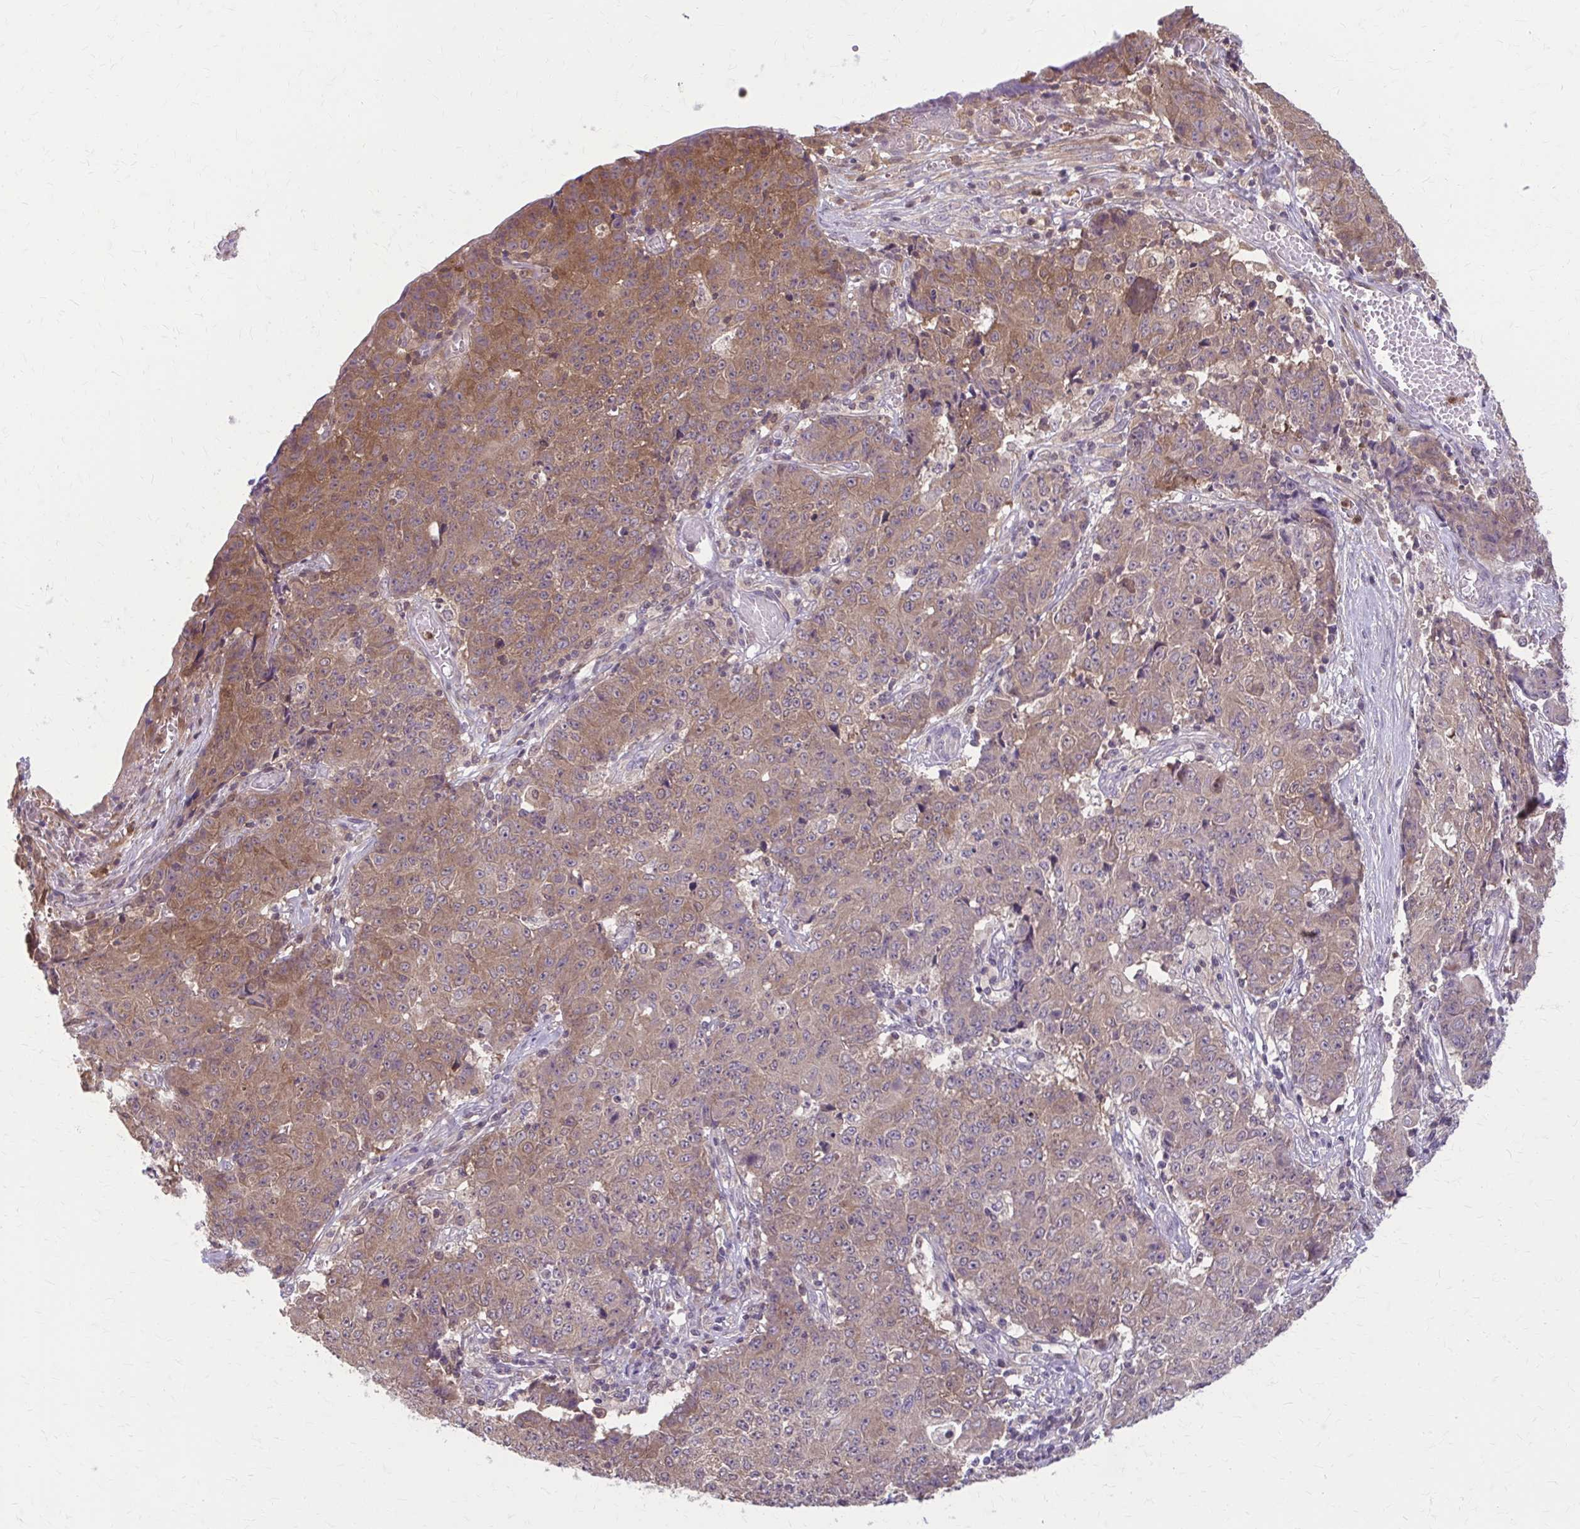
{"staining": {"intensity": "moderate", "quantity": "25%-75%", "location": "cytoplasmic/membranous"}, "tissue": "ovarian cancer", "cell_type": "Tumor cells", "image_type": "cancer", "snomed": [{"axis": "morphology", "description": "Carcinoma, endometroid"}, {"axis": "topography", "description": "Ovary"}], "caption": "Protein expression by immunohistochemistry (IHC) demonstrates moderate cytoplasmic/membranous staining in approximately 25%-75% of tumor cells in endometroid carcinoma (ovarian). (DAB (3,3'-diaminobenzidine) IHC with brightfield microscopy, high magnification).", "gene": "NRBF2", "patient": {"sex": "female", "age": 42}}